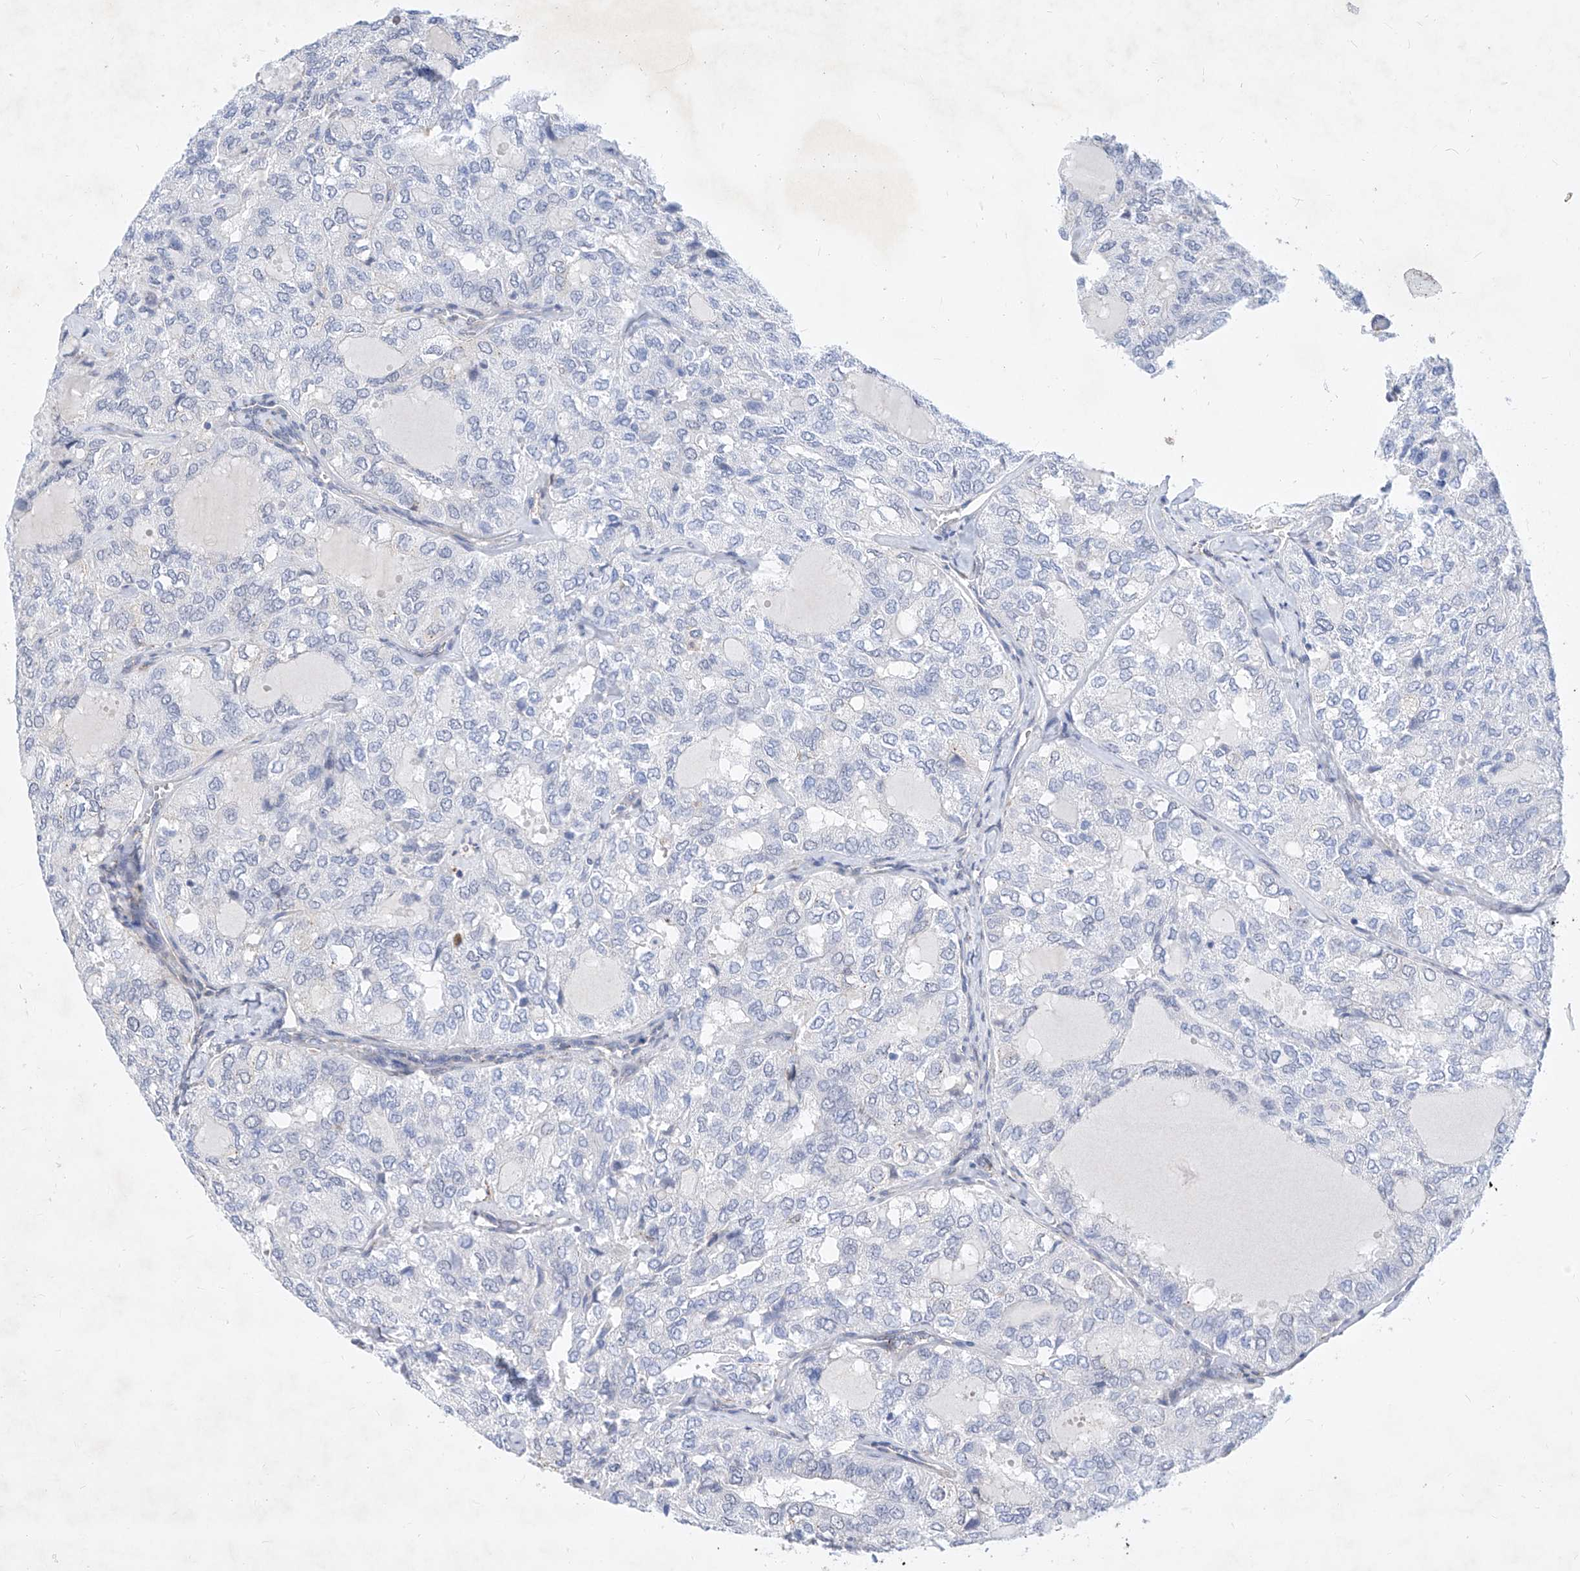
{"staining": {"intensity": "negative", "quantity": "none", "location": "none"}, "tissue": "thyroid cancer", "cell_type": "Tumor cells", "image_type": "cancer", "snomed": [{"axis": "morphology", "description": "Follicular adenoma carcinoma, NOS"}, {"axis": "topography", "description": "Thyroid gland"}], "caption": "A high-resolution photomicrograph shows immunohistochemistry (IHC) staining of thyroid cancer, which exhibits no significant staining in tumor cells. (Stains: DAB immunohistochemistry with hematoxylin counter stain, Microscopy: brightfield microscopy at high magnification).", "gene": "MX2", "patient": {"sex": "male", "age": 75}}